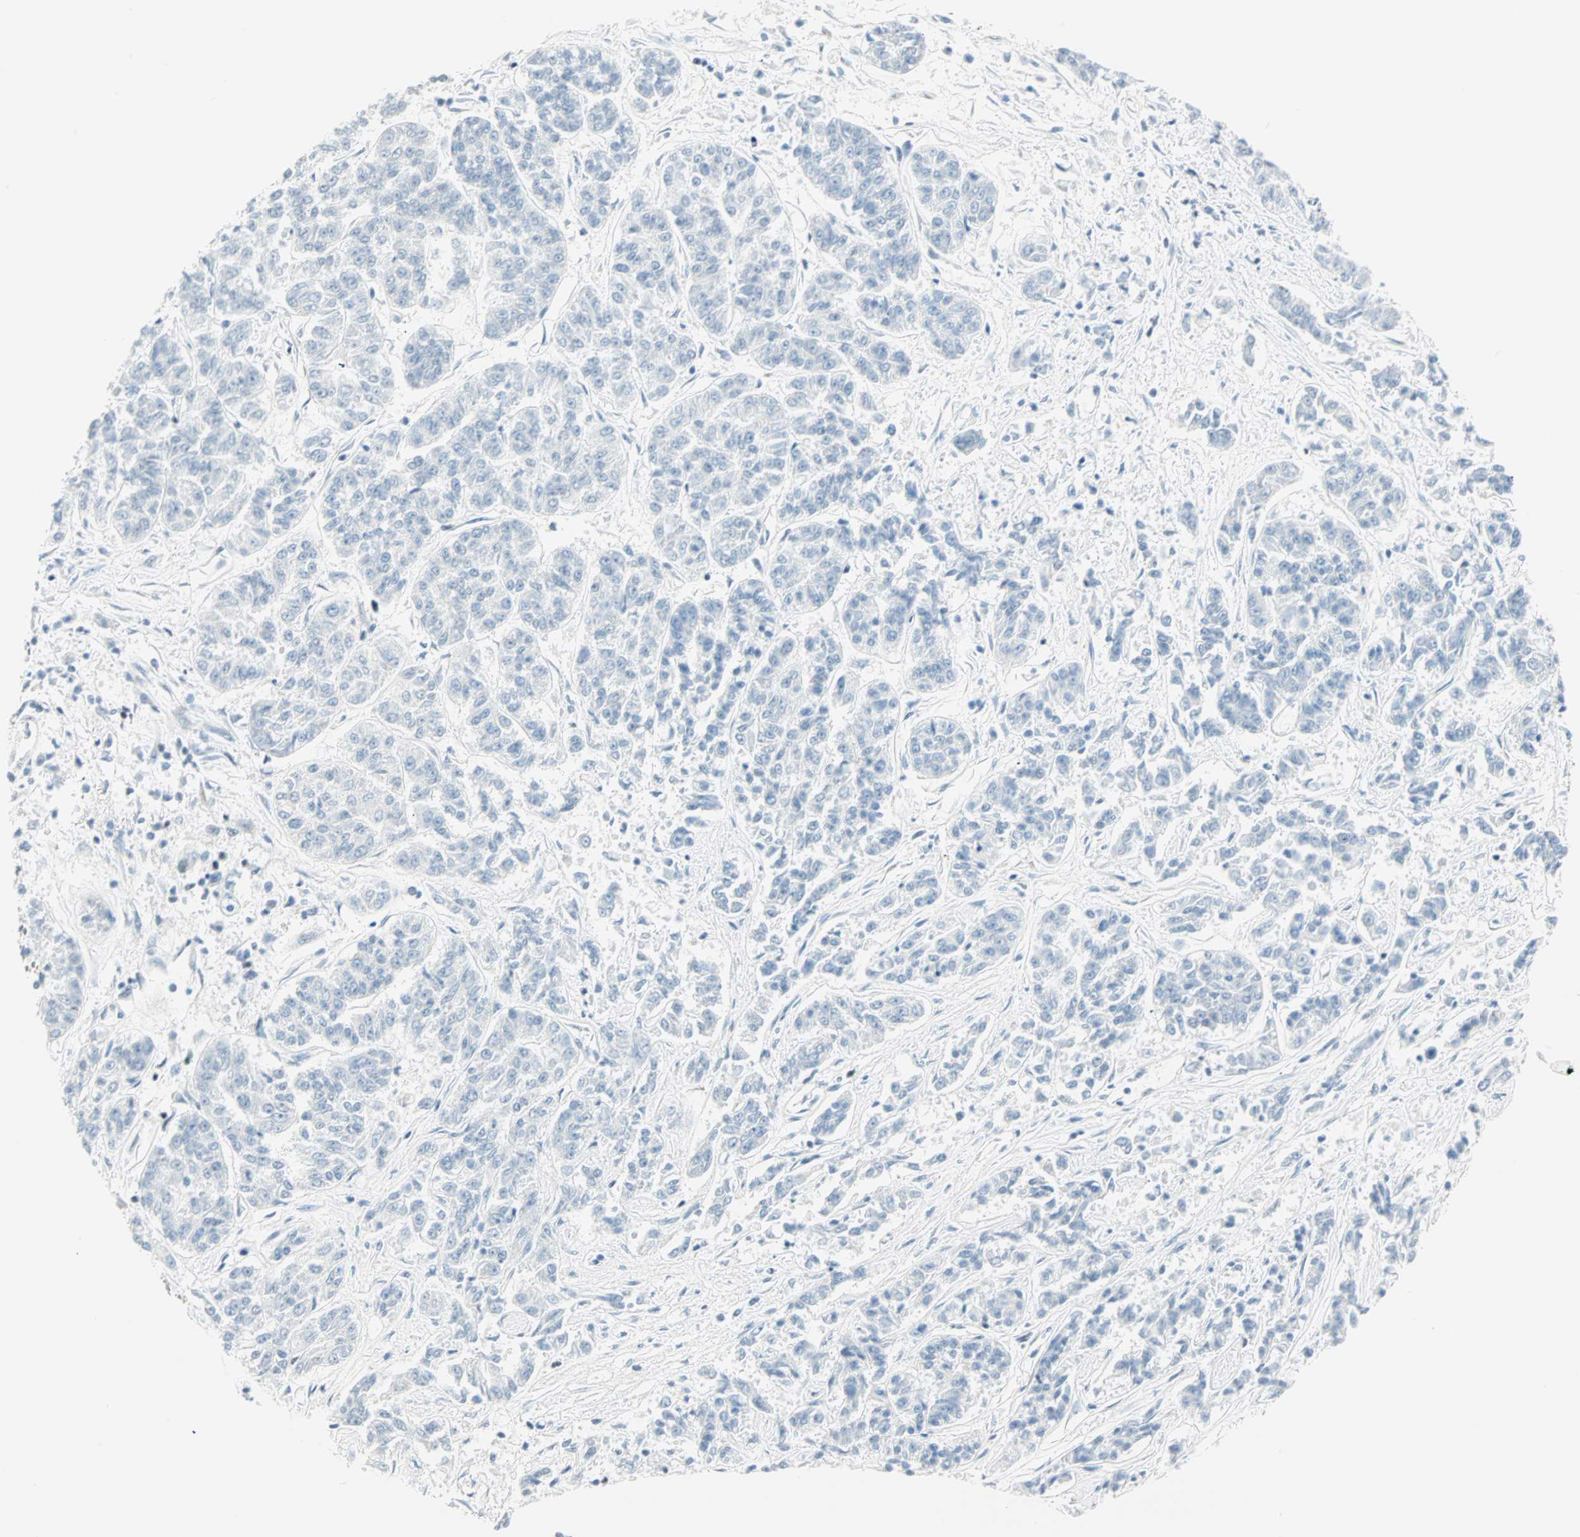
{"staining": {"intensity": "negative", "quantity": "none", "location": "none"}, "tissue": "lung cancer", "cell_type": "Tumor cells", "image_type": "cancer", "snomed": [{"axis": "morphology", "description": "Adenocarcinoma, NOS"}, {"axis": "topography", "description": "Lung"}], "caption": "A high-resolution micrograph shows immunohistochemistry staining of lung cancer, which demonstrates no significant positivity in tumor cells. Nuclei are stained in blue.", "gene": "PKNOX1", "patient": {"sex": "male", "age": 84}}